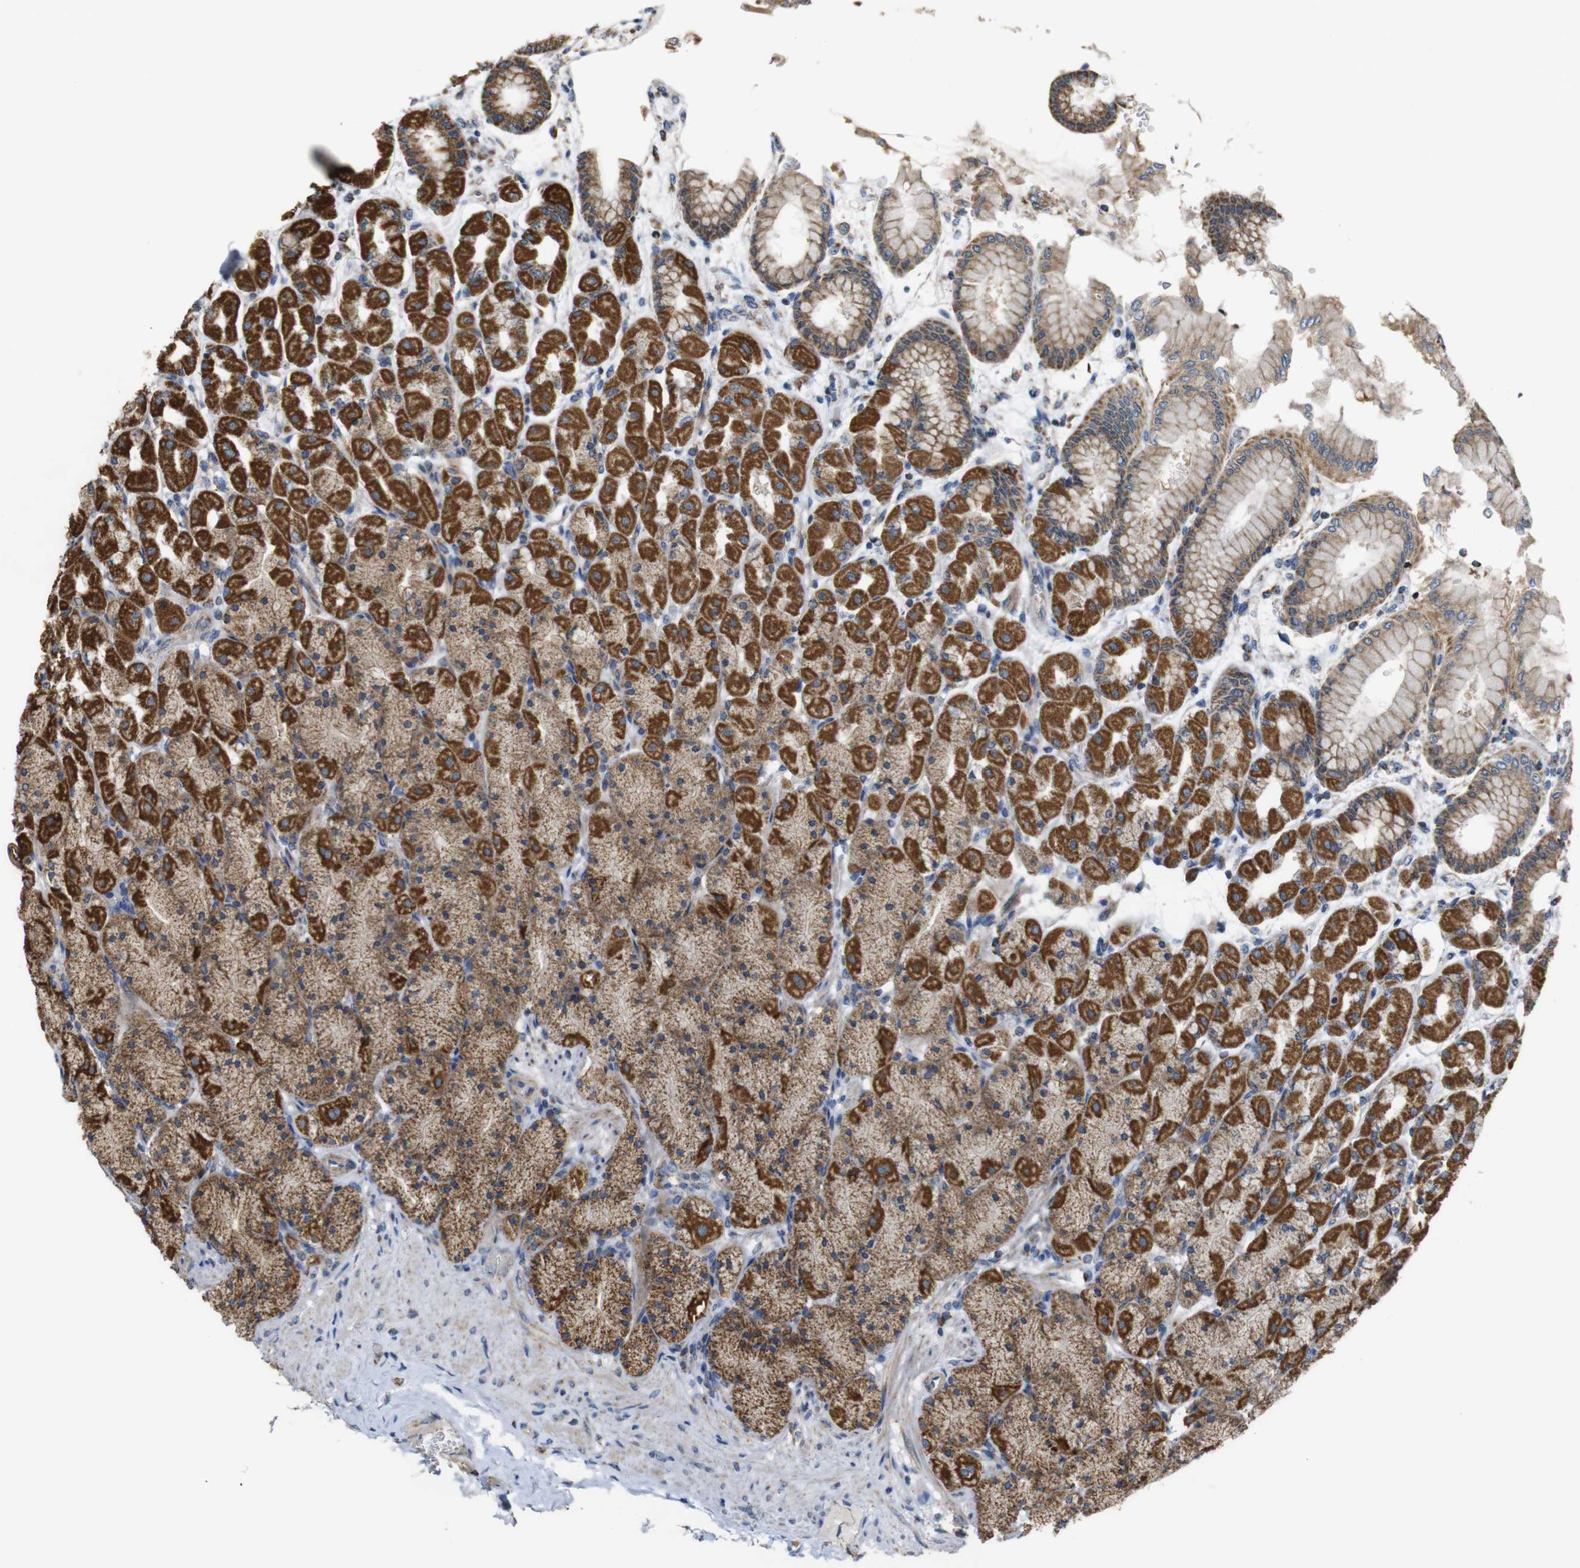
{"staining": {"intensity": "strong", "quantity": ">75%", "location": "cytoplasmic/membranous"}, "tissue": "stomach", "cell_type": "Glandular cells", "image_type": "normal", "snomed": [{"axis": "morphology", "description": "Normal tissue, NOS"}, {"axis": "topography", "description": "Stomach, upper"}], "caption": "Brown immunohistochemical staining in benign stomach demonstrates strong cytoplasmic/membranous staining in approximately >75% of glandular cells.", "gene": "NR3C2", "patient": {"sex": "female", "age": 56}}